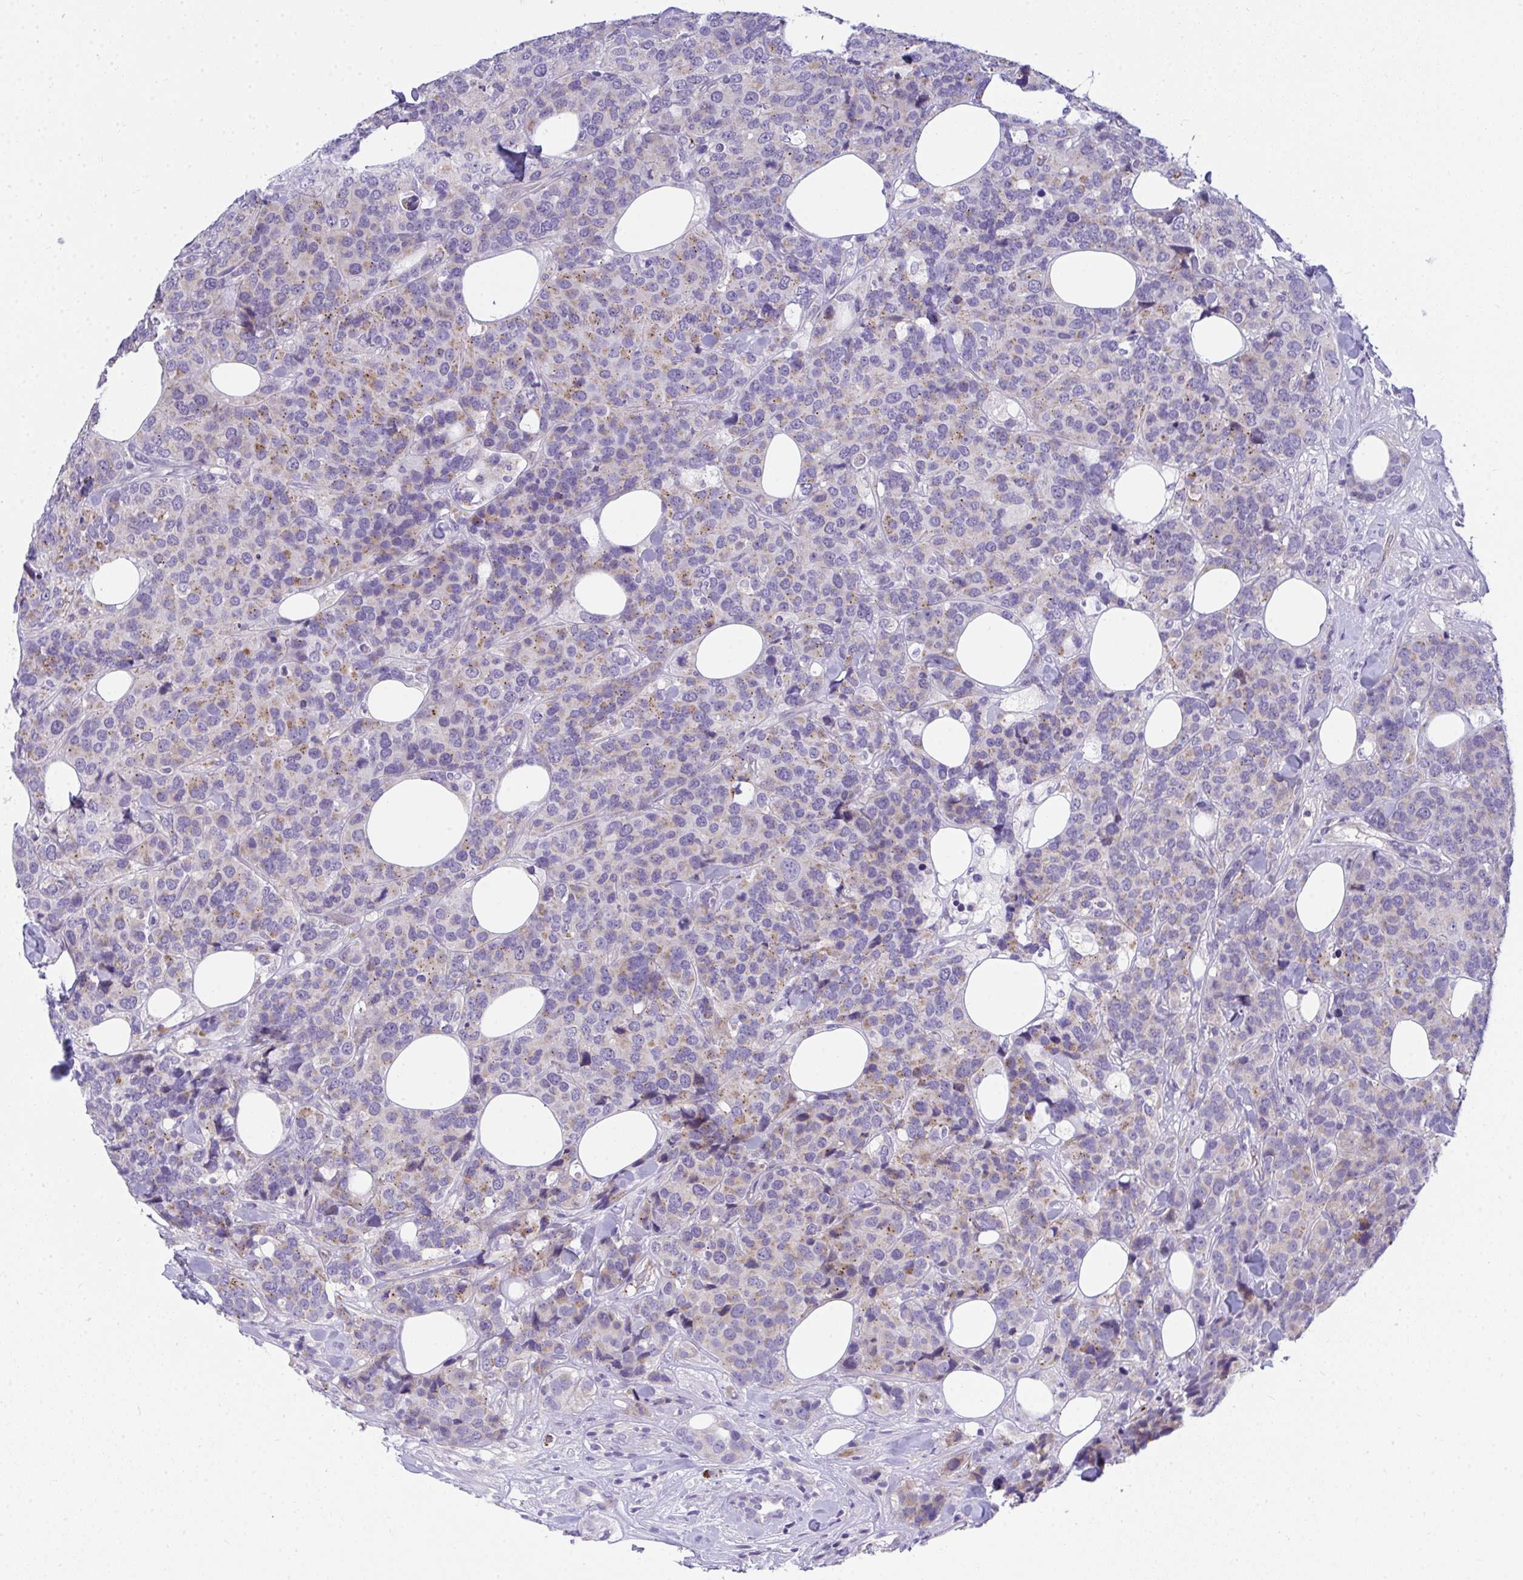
{"staining": {"intensity": "moderate", "quantity": "25%-75%", "location": "cytoplasmic/membranous"}, "tissue": "breast cancer", "cell_type": "Tumor cells", "image_type": "cancer", "snomed": [{"axis": "morphology", "description": "Lobular carcinoma"}, {"axis": "topography", "description": "Breast"}], "caption": "High-power microscopy captured an immunohistochemistry histopathology image of breast cancer (lobular carcinoma), revealing moderate cytoplasmic/membranous staining in approximately 25%-75% of tumor cells.", "gene": "TSBP1", "patient": {"sex": "female", "age": 59}}